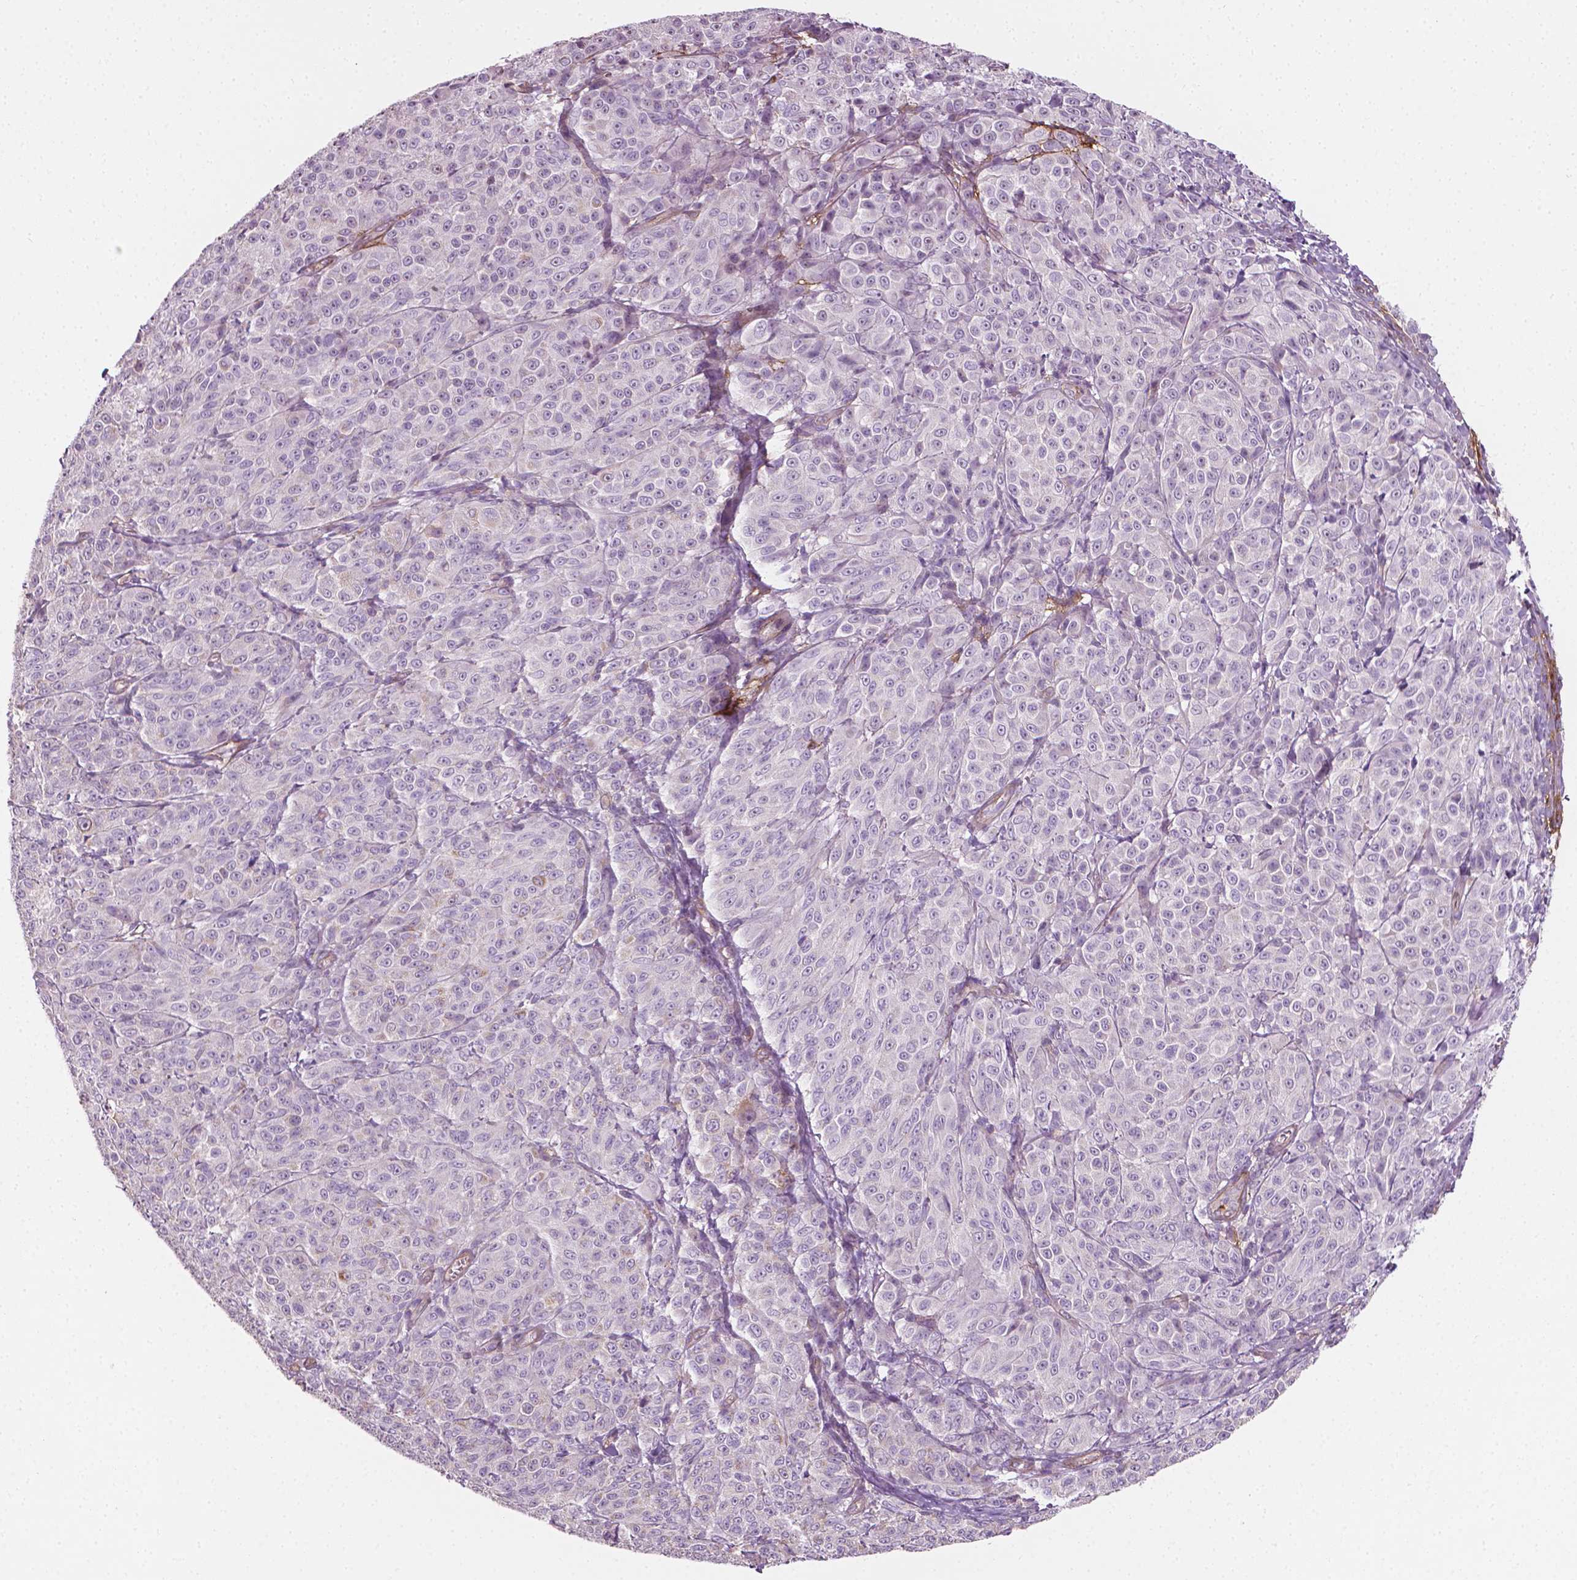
{"staining": {"intensity": "negative", "quantity": "none", "location": "none"}, "tissue": "melanoma", "cell_type": "Tumor cells", "image_type": "cancer", "snomed": [{"axis": "morphology", "description": "Malignant melanoma, NOS"}, {"axis": "topography", "description": "Skin"}], "caption": "Immunohistochemistry histopathology image of neoplastic tissue: malignant melanoma stained with DAB shows no significant protein expression in tumor cells.", "gene": "PTX3", "patient": {"sex": "male", "age": 89}}